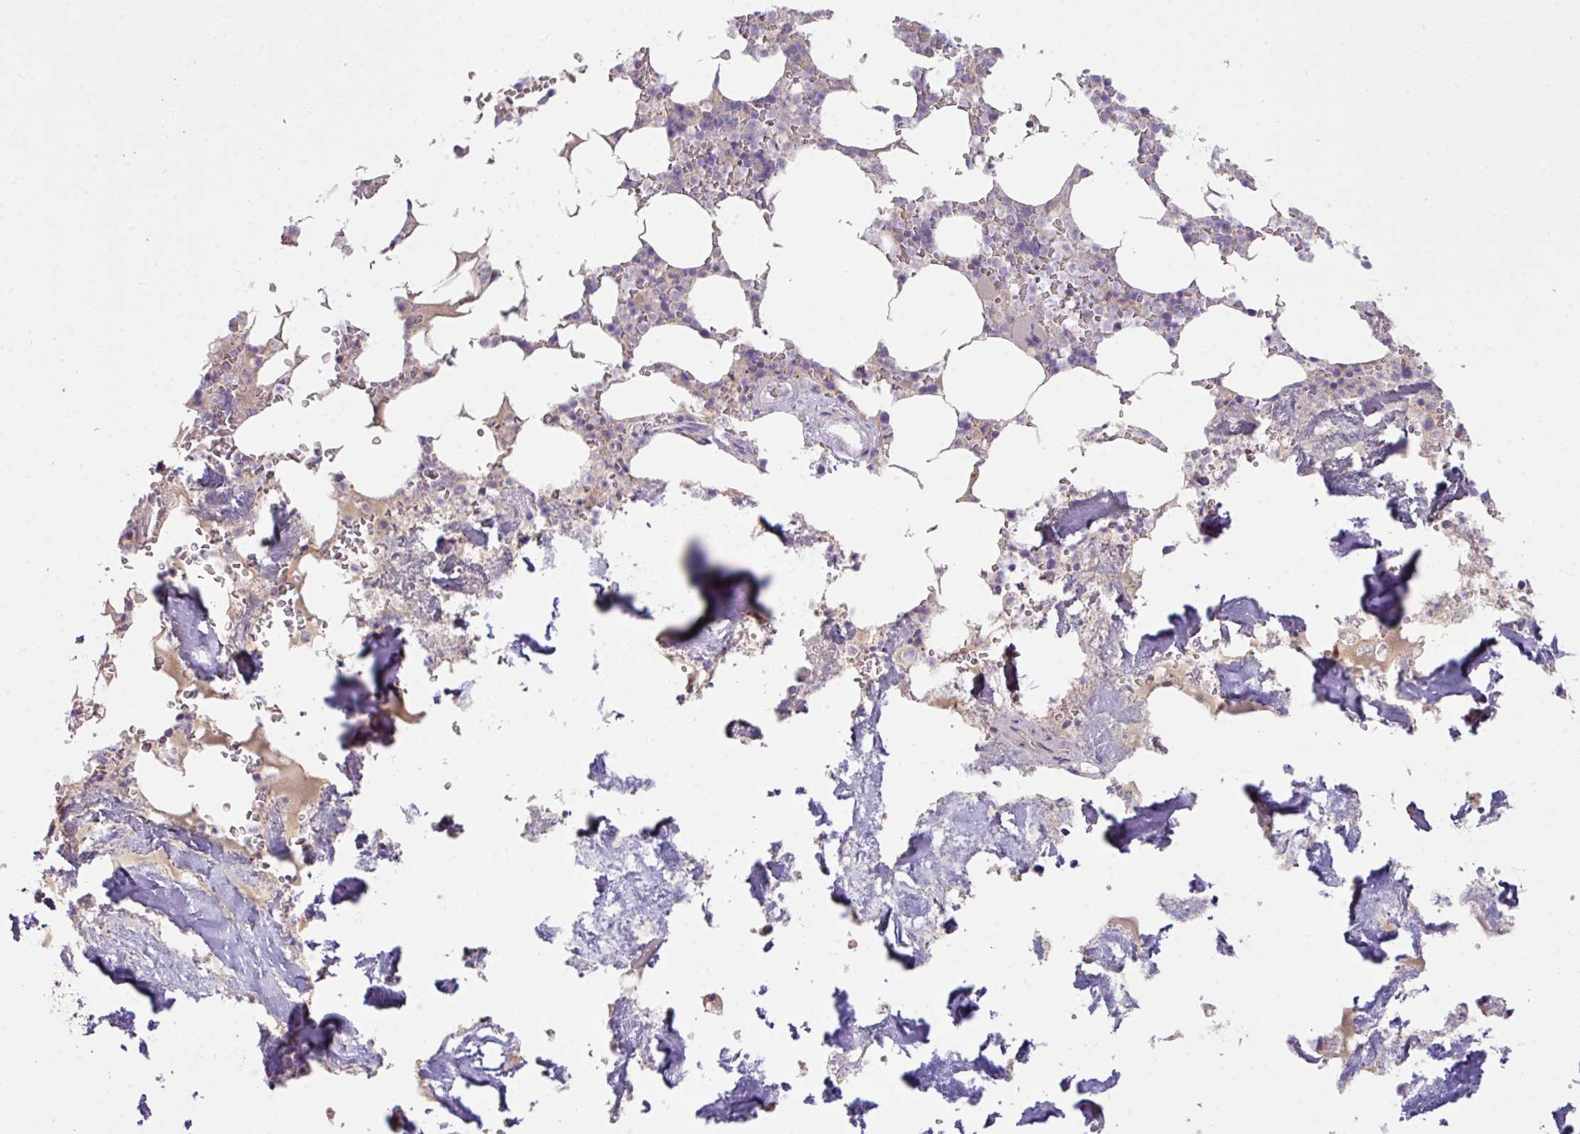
{"staining": {"intensity": "negative", "quantity": "none", "location": "none"}, "tissue": "bone marrow", "cell_type": "Hematopoietic cells", "image_type": "normal", "snomed": [{"axis": "morphology", "description": "Normal tissue, NOS"}, {"axis": "topography", "description": "Bone marrow"}], "caption": "Immunohistochemistry photomicrograph of unremarkable bone marrow stained for a protein (brown), which shows no positivity in hematopoietic cells. The staining is performed using DAB brown chromogen with nuclei counter-stained in using hematoxylin.", "gene": "OR6C6", "patient": {"sex": "male", "age": 64}}